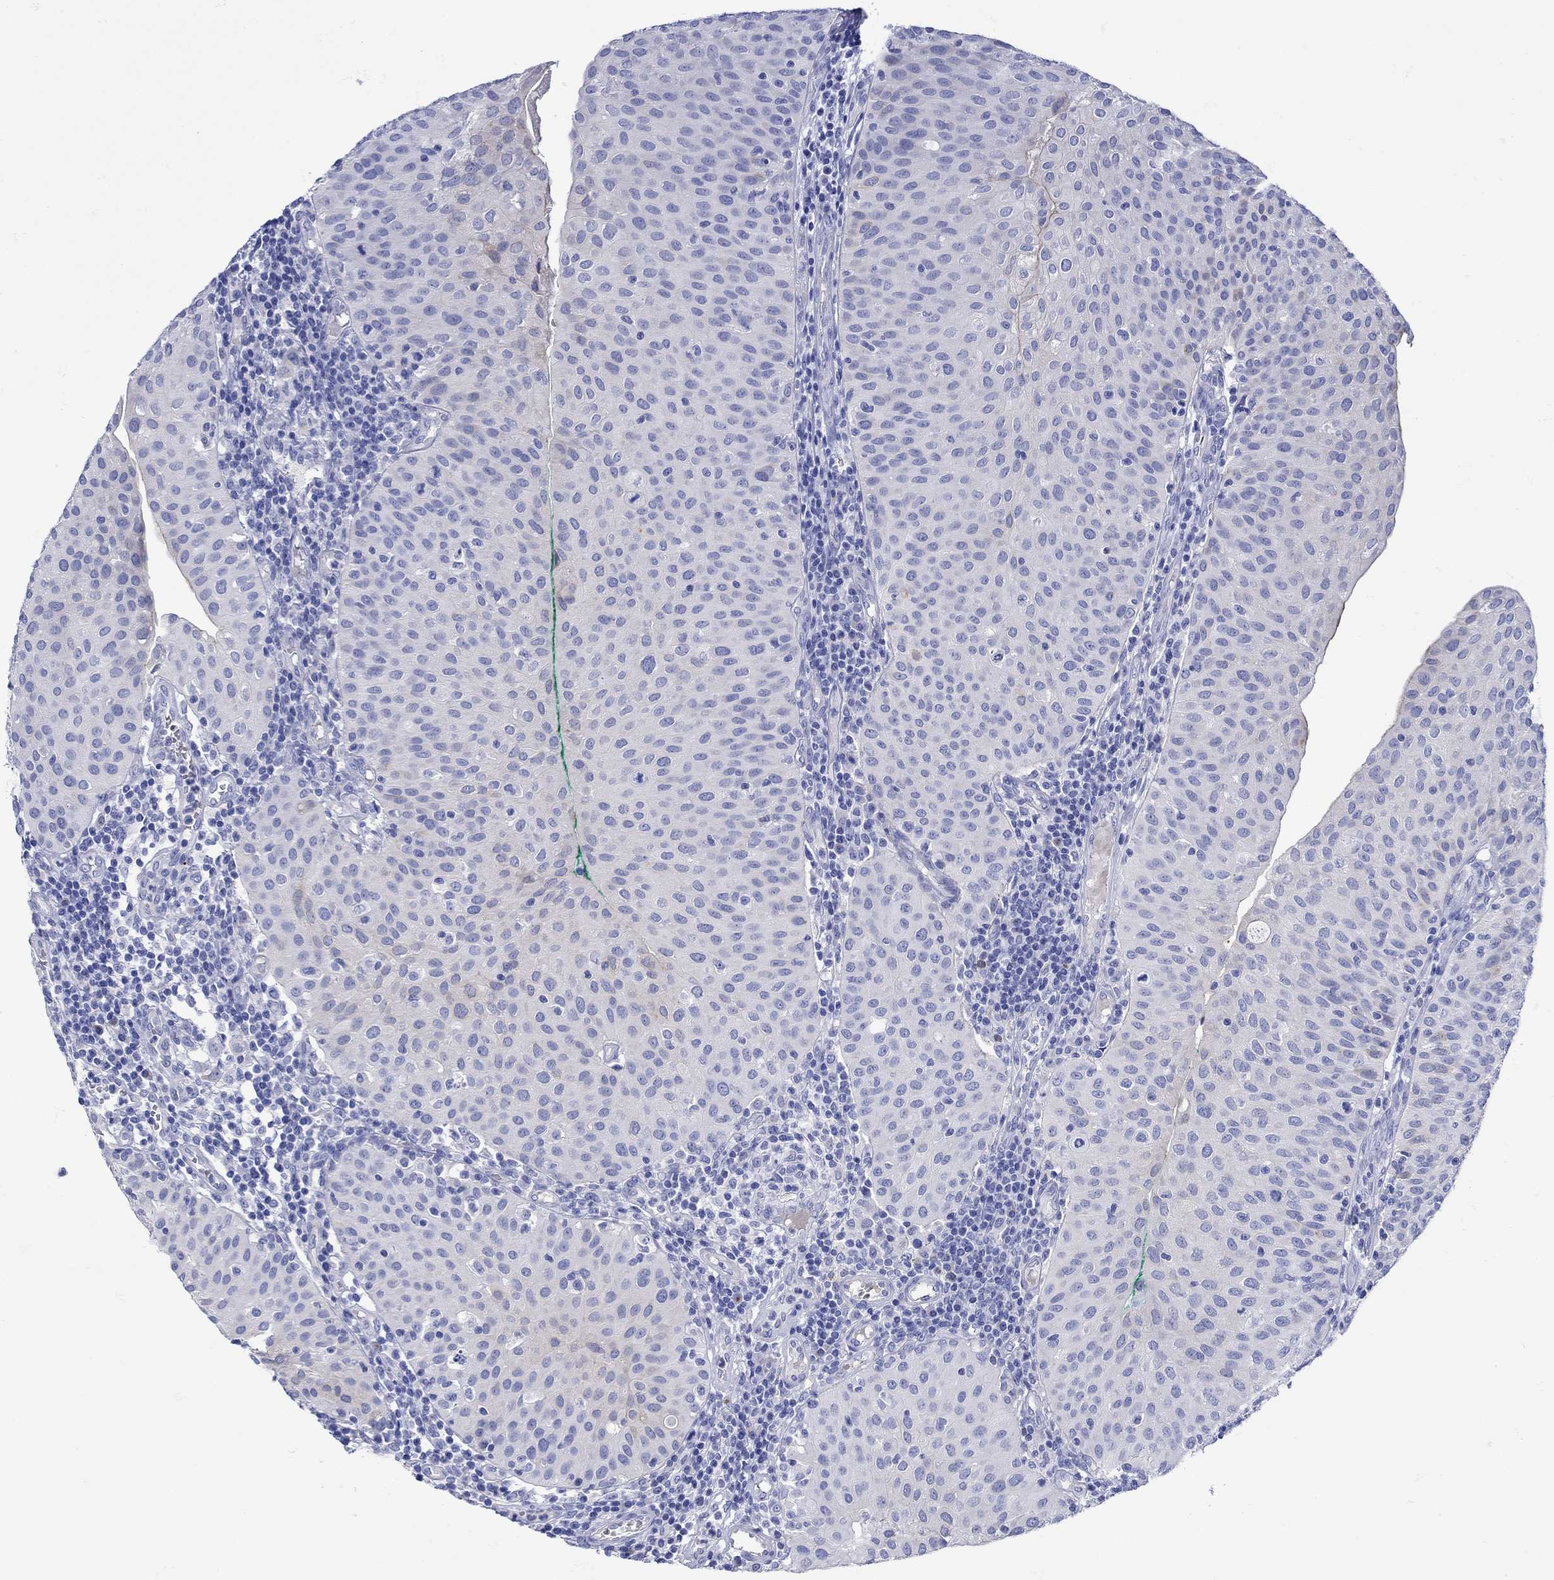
{"staining": {"intensity": "negative", "quantity": "none", "location": "none"}, "tissue": "urothelial cancer", "cell_type": "Tumor cells", "image_type": "cancer", "snomed": [{"axis": "morphology", "description": "Urothelial carcinoma, Low grade"}, {"axis": "topography", "description": "Urinary bladder"}], "caption": "This is an IHC image of human urothelial cancer. There is no expression in tumor cells.", "gene": "ANKMY1", "patient": {"sex": "male", "age": 54}}